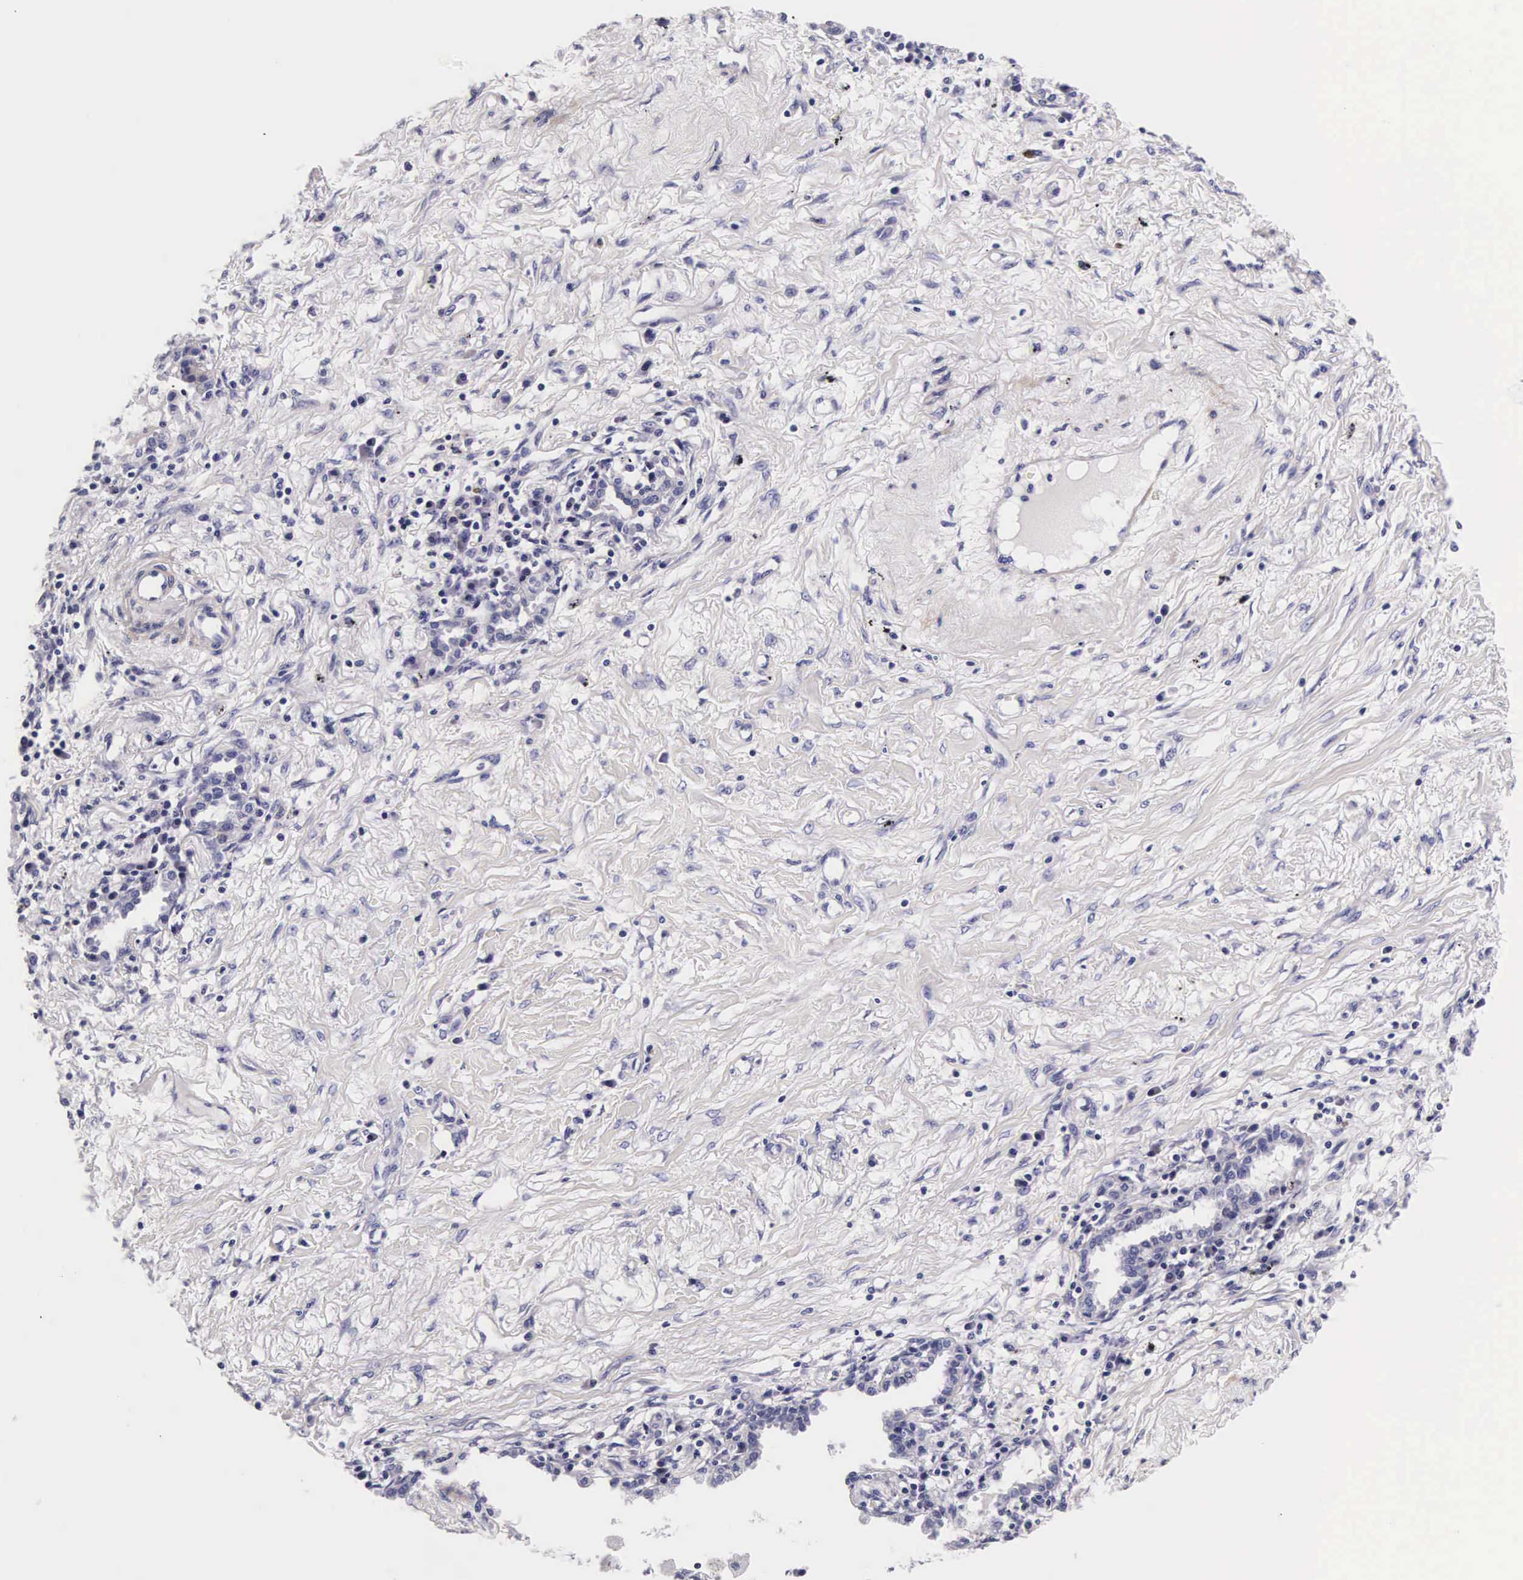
{"staining": {"intensity": "negative", "quantity": "none", "location": "none"}, "tissue": "lung cancer", "cell_type": "Tumor cells", "image_type": "cancer", "snomed": [{"axis": "morphology", "description": "Adenocarcinoma, NOS"}, {"axis": "topography", "description": "Lung"}], "caption": "Micrograph shows no significant protein staining in tumor cells of lung cancer.", "gene": "UPRT", "patient": {"sex": "male", "age": 60}}